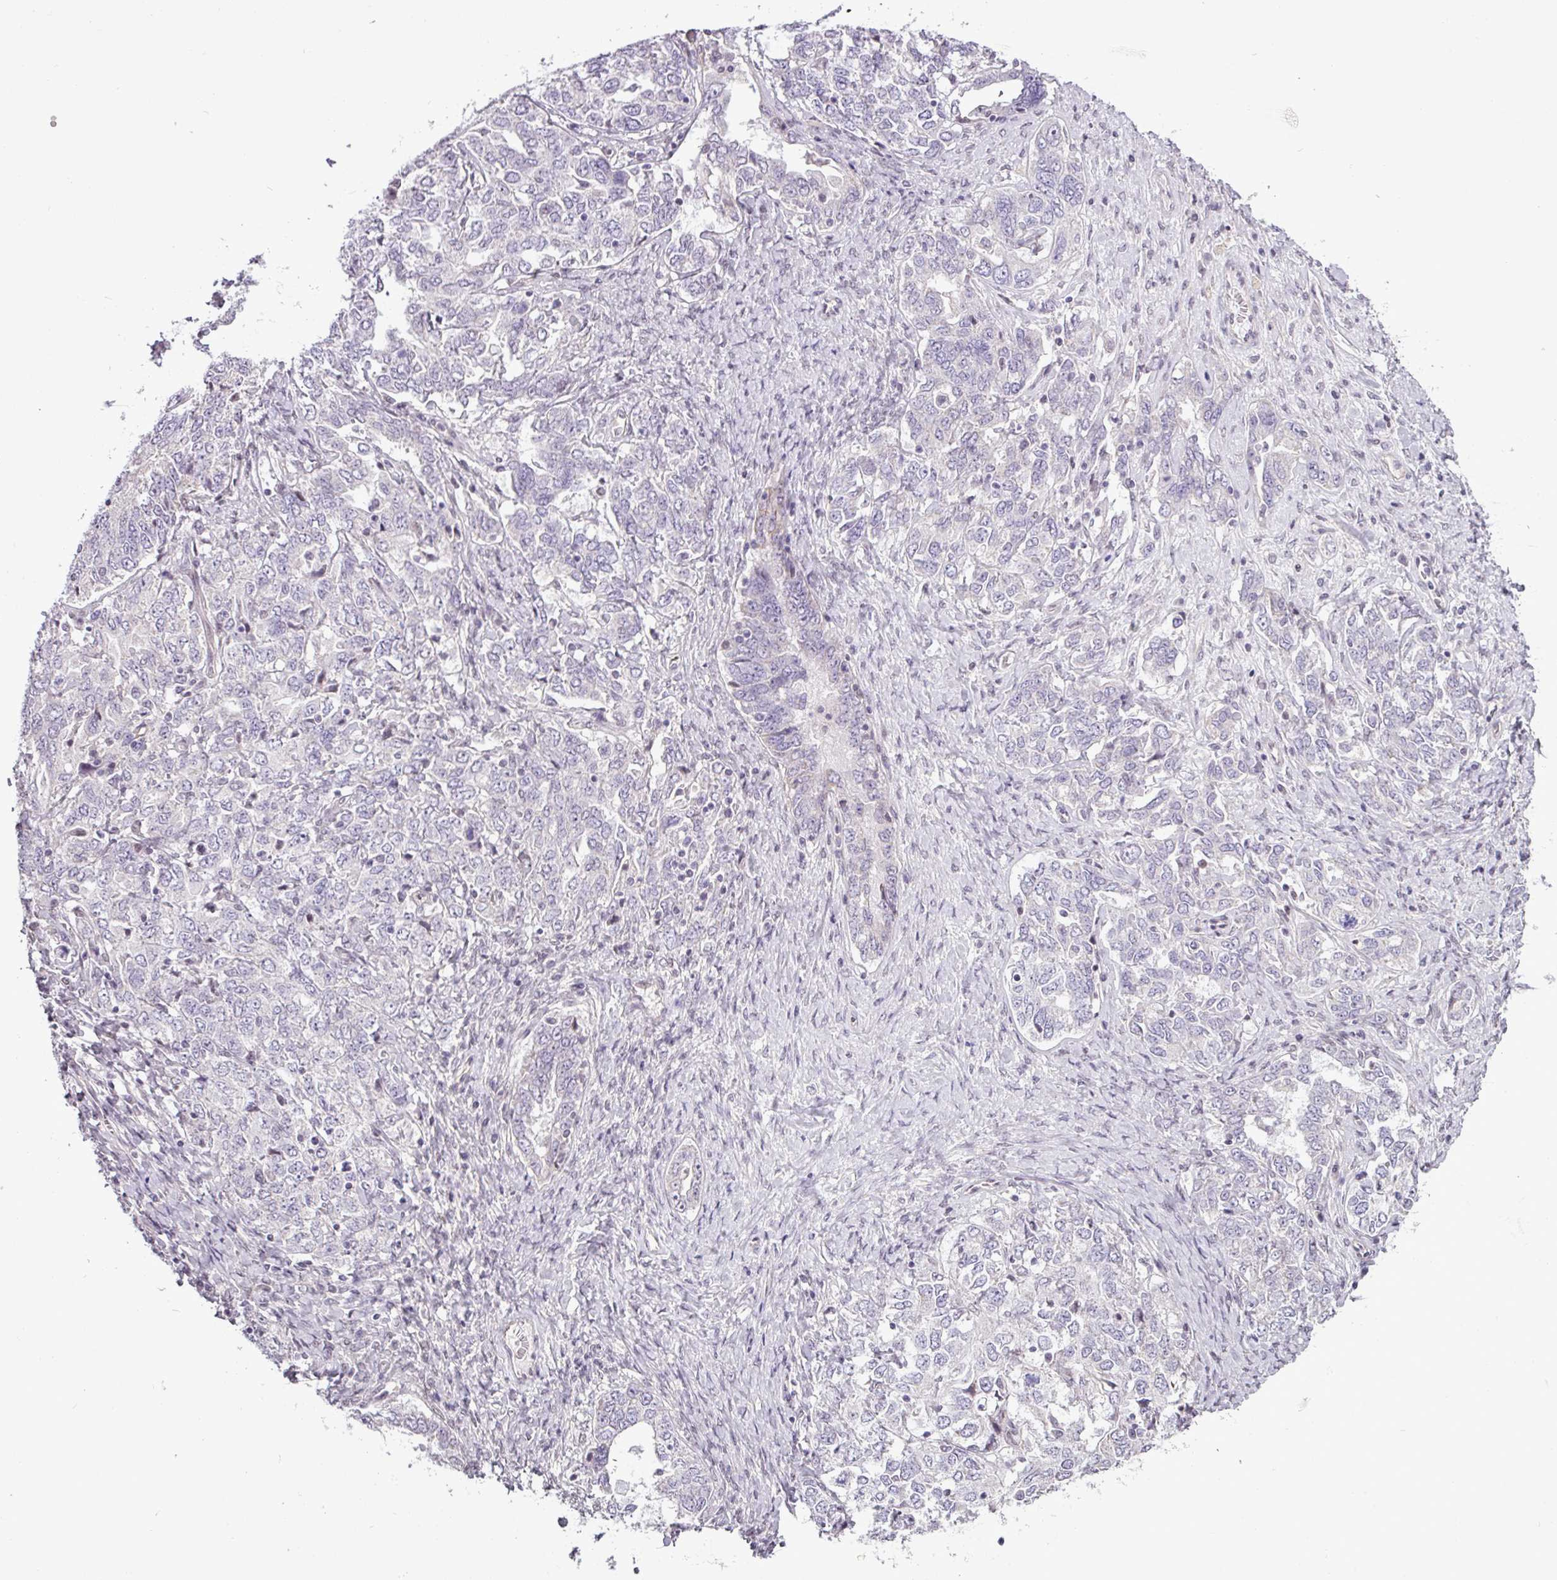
{"staining": {"intensity": "negative", "quantity": "none", "location": "none"}, "tissue": "ovarian cancer", "cell_type": "Tumor cells", "image_type": "cancer", "snomed": [{"axis": "morphology", "description": "Carcinoma, endometroid"}, {"axis": "topography", "description": "Ovary"}], "caption": "An IHC histopathology image of ovarian cancer (endometroid carcinoma) is shown. There is no staining in tumor cells of ovarian cancer (endometroid carcinoma).", "gene": "GPT2", "patient": {"sex": "female", "age": 62}}